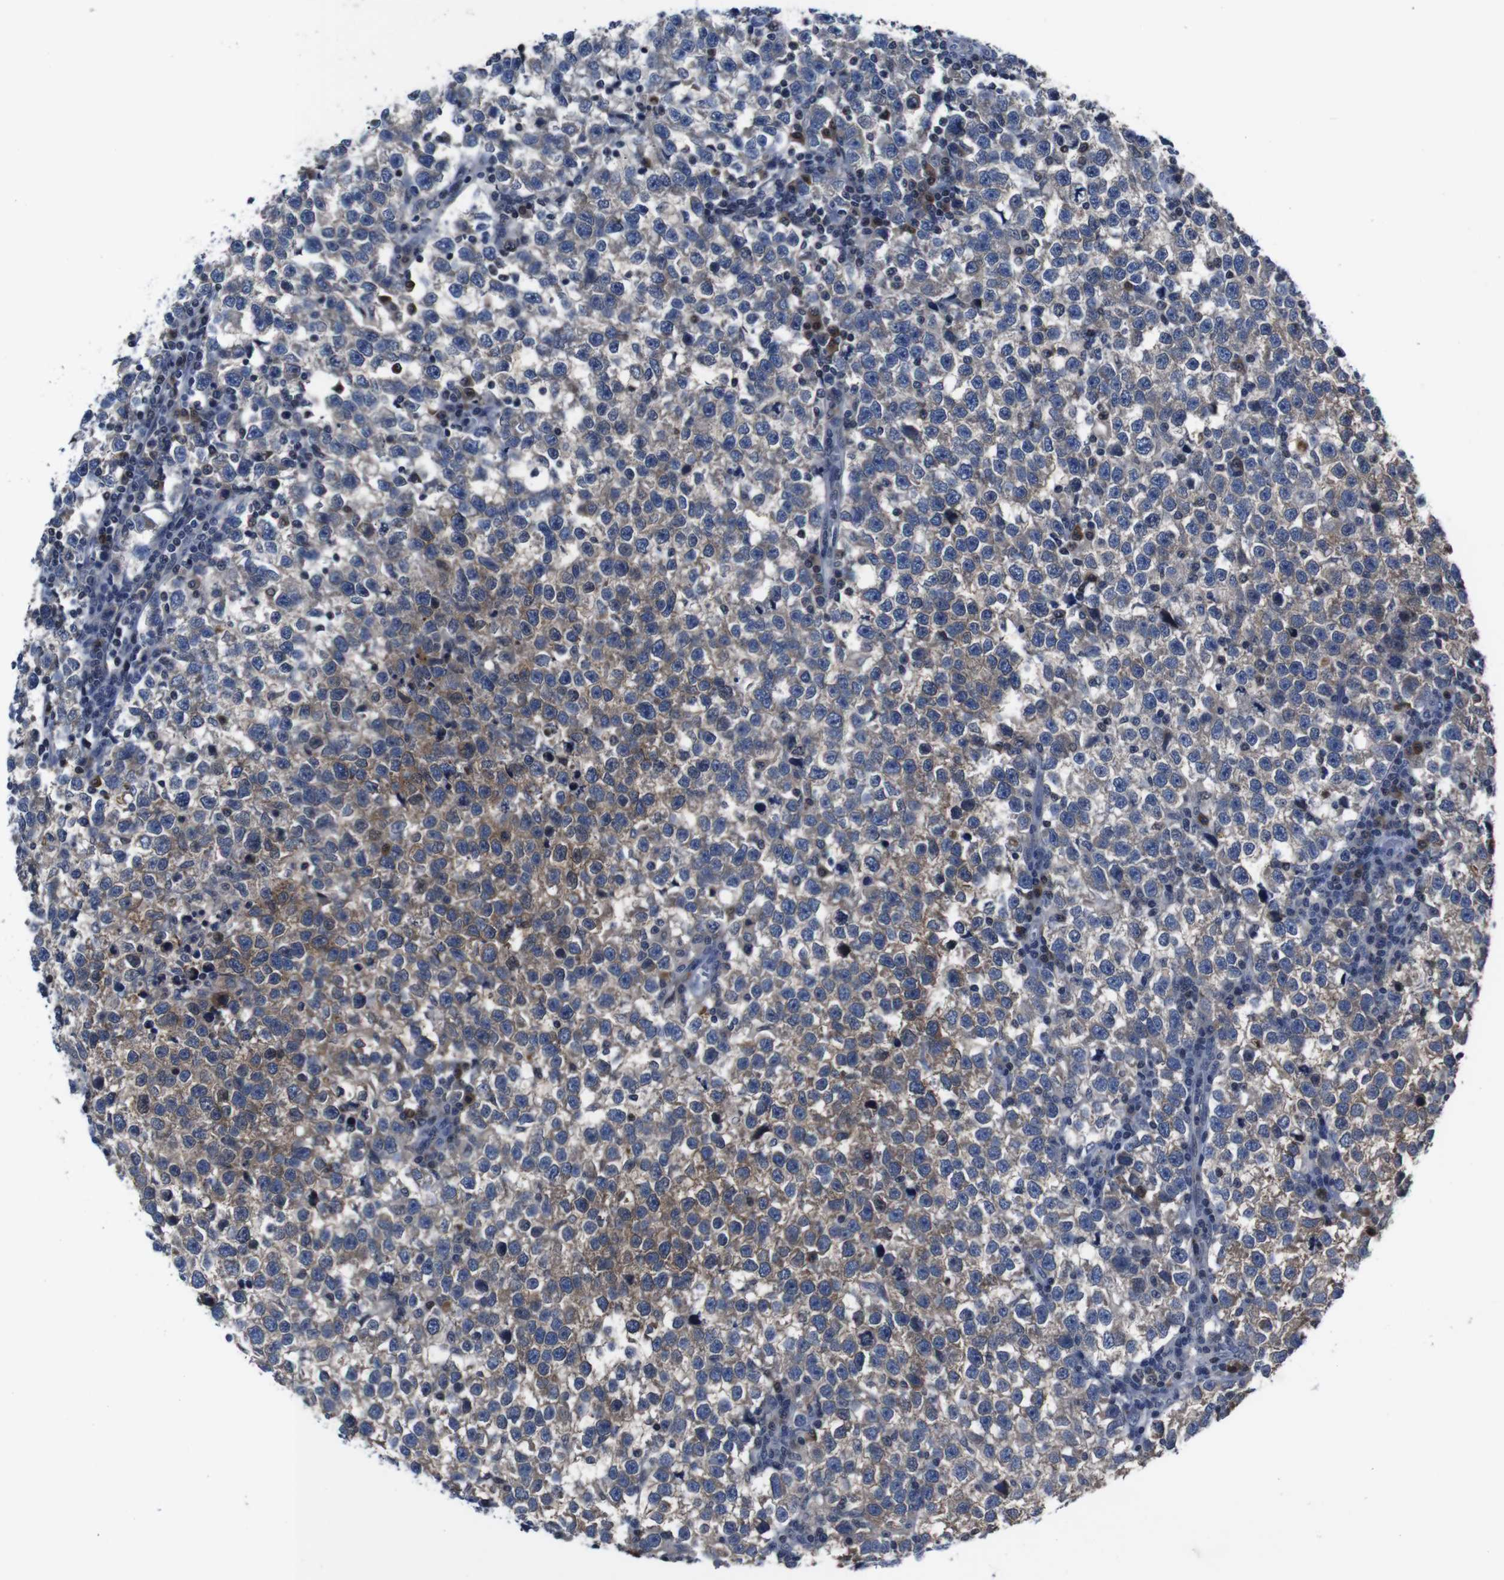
{"staining": {"intensity": "weak", "quantity": ">75%", "location": "cytoplasmic/membranous"}, "tissue": "testis cancer", "cell_type": "Tumor cells", "image_type": "cancer", "snomed": [{"axis": "morphology", "description": "Normal tissue, NOS"}, {"axis": "morphology", "description": "Seminoma, NOS"}, {"axis": "topography", "description": "Testis"}], "caption": "This photomicrograph shows immunohistochemistry staining of testis cancer, with low weak cytoplasmic/membranous staining in about >75% of tumor cells.", "gene": "SEMA4B", "patient": {"sex": "male", "age": 43}}